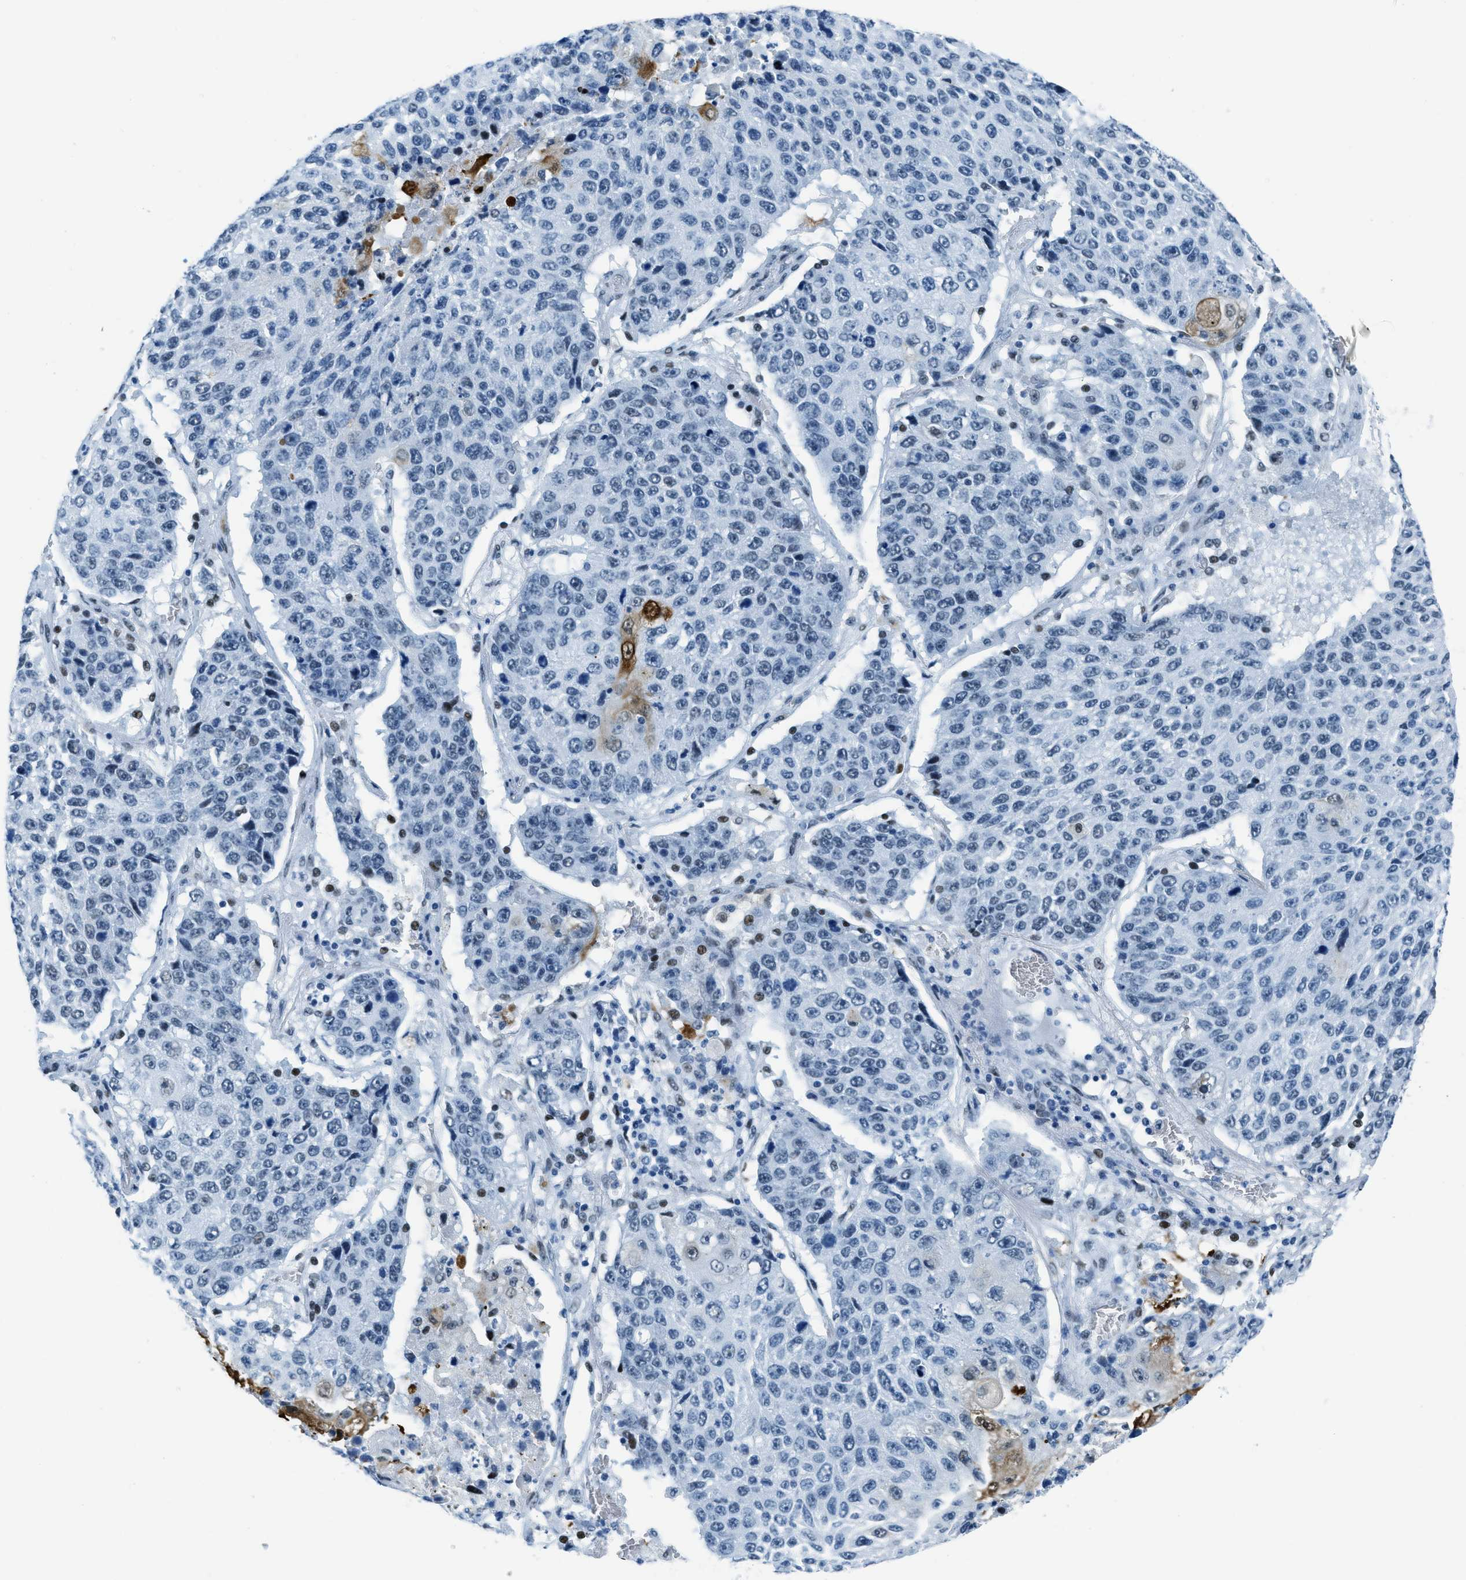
{"staining": {"intensity": "negative", "quantity": "none", "location": "none"}, "tissue": "lung cancer", "cell_type": "Tumor cells", "image_type": "cancer", "snomed": [{"axis": "morphology", "description": "Squamous cell carcinoma, NOS"}, {"axis": "topography", "description": "Lung"}], "caption": "IHC photomicrograph of lung squamous cell carcinoma stained for a protein (brown), which displays no staining in tumor cells.", "gene": "PLA2G2A", "patient": {"sex": "male", "age": 61}}